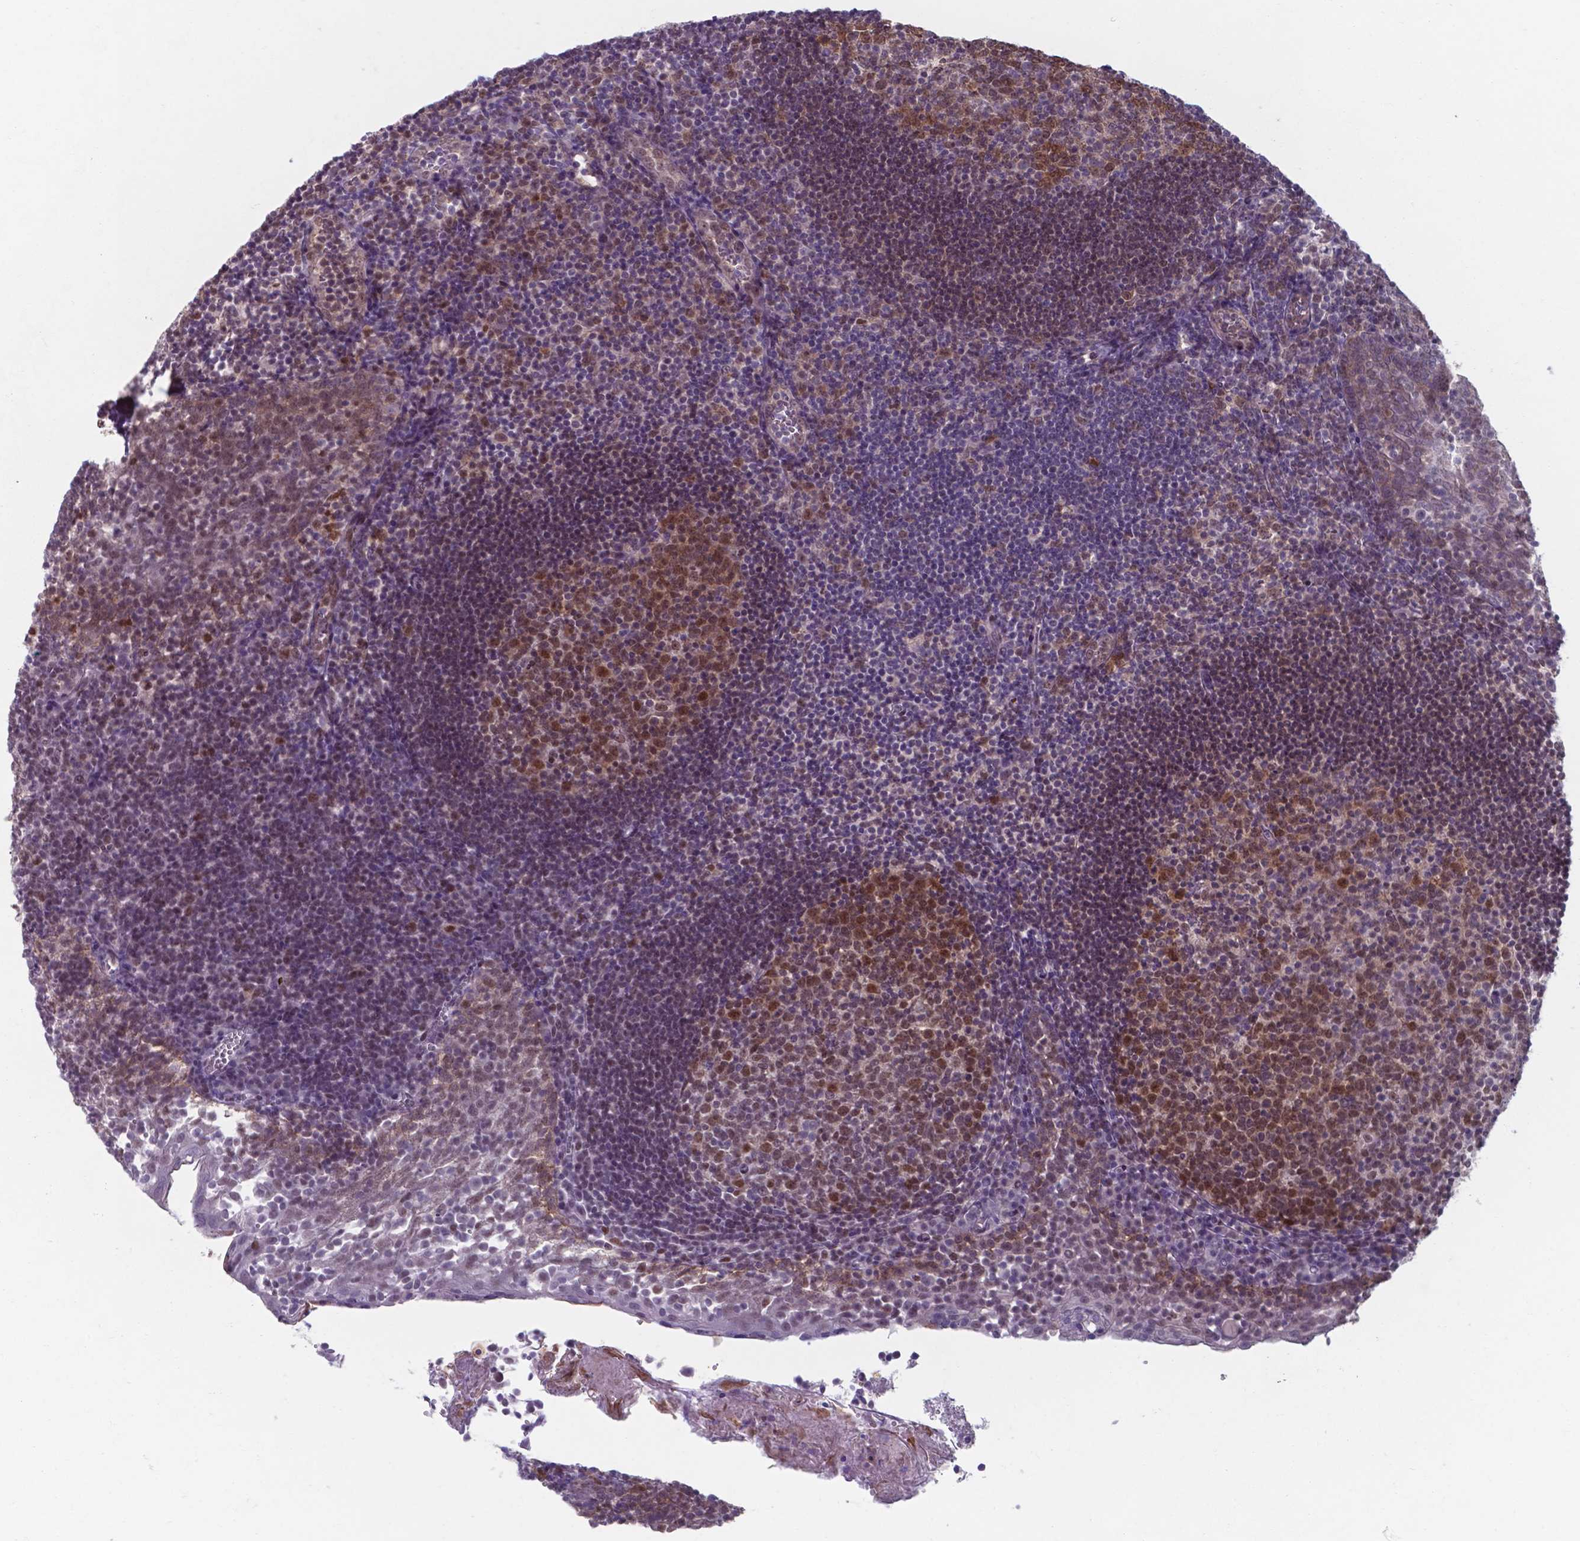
{"staining": {"intensity": "moderate", "quantity": "25%-75%", "location": "nuclear"}, "tissue": "lymph node", "cell_type": "Germinal center cells", "image_type": "normal", "snomed": [{"axis": "morphology", "description": "Normal tissue, NOS"}, {"axis": "topography", "description": "Lymph node"}], "caption": "High-power microscopy captured an immunohistochemistry (IHC) micrograph of unremarkable lymph node, revealing moderate nuclear positivity in about 25%-75% of germinal center cells.", "gene": "UBE2E2", "patient": {"sex": "female", "age": 21}}